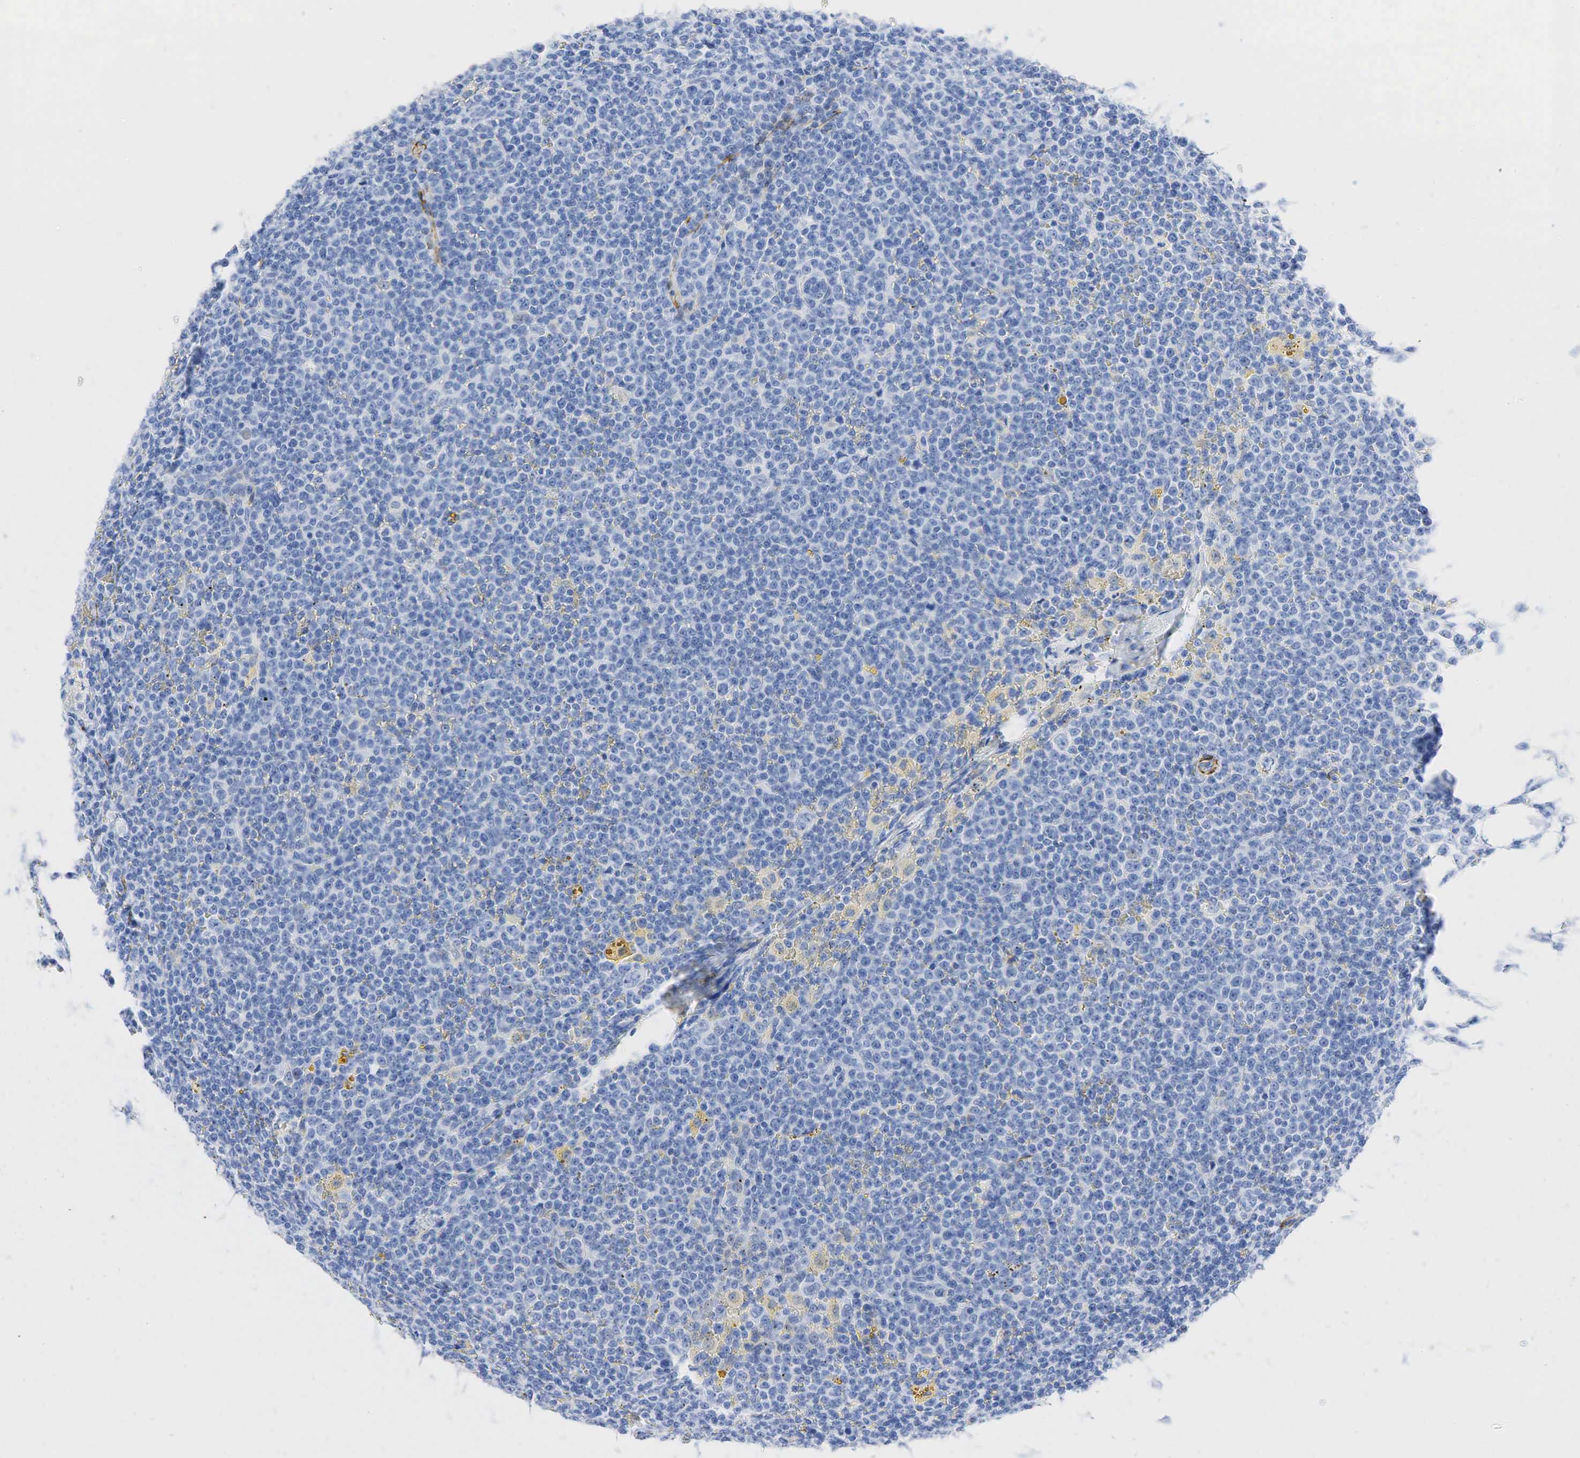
{"staining": {"intensity": "negative", "quantity": "none", "location": "none"}, "tissue": "lymphoma", "cell_type": "Tumor cells", "image_type": "cancer", "snomed": [{"axis": "morphology", "description": "Malignant lymphoma, non-Hodgkin's type, Low grade"}, {"axis": "topography", "description": "Lymph node"}], "caption": "Tumor cells are negative for protein expression in human lymphoma.", "gene": "ACTA1", "patient": {"sex": "male", "age": 50}}